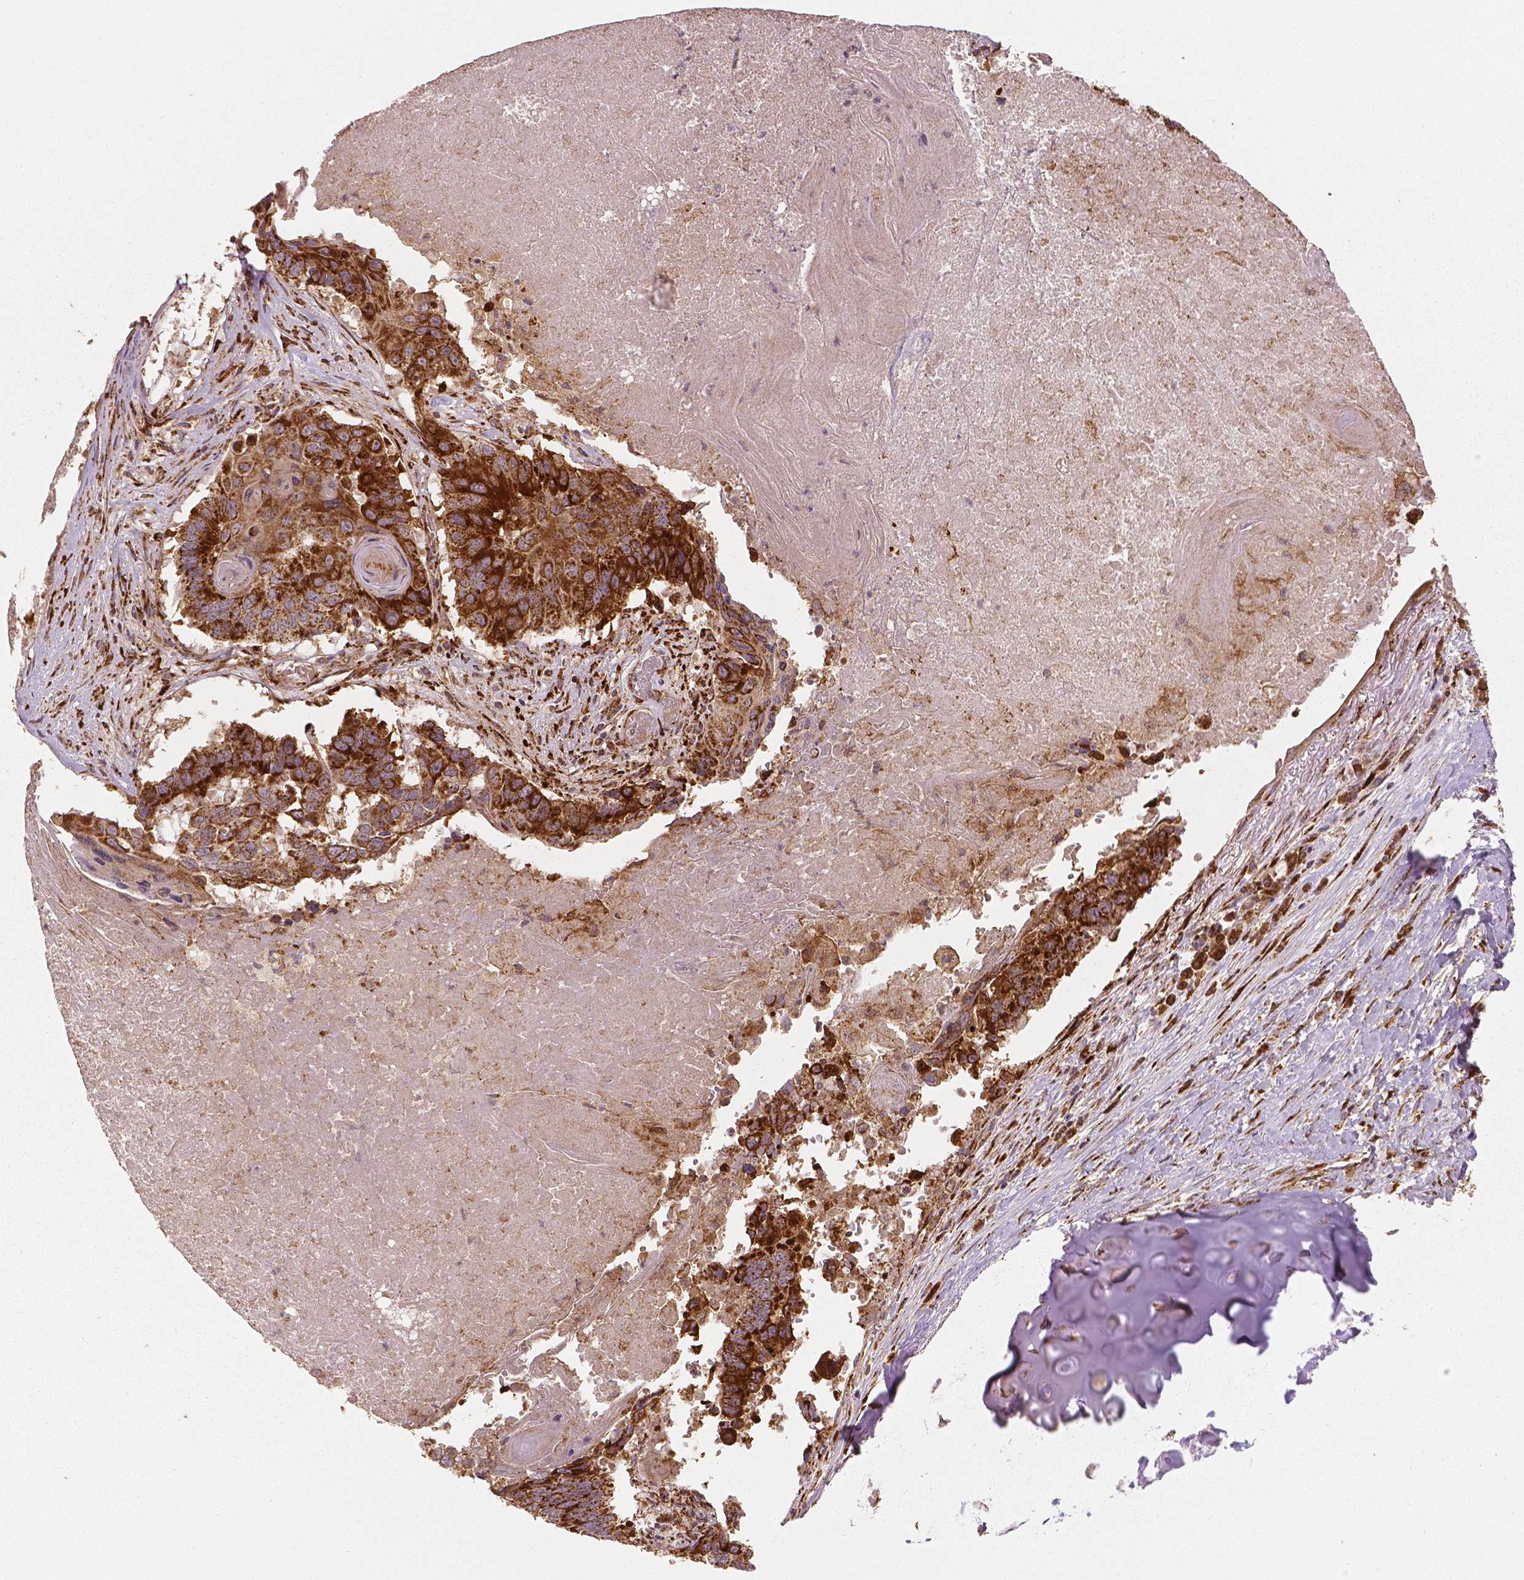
{"staining": {"intensity": "strong", "quantity": ">75%", "location": "cytoplasmic/membranous"}, "tissue": "lung cancer", "cell_type": "Tumor cells", "image_type": "cancer", "snomed": [{"axis": "morphology", "description": "Squamous cell carcinoma, NOS"}, {"axis": "topography", "description": "Lung"}], "caption": "Immunohistochemical staining of lung cancer displays high levels of strong cytoplasmic/membranous protein staining in approximately >75% of tumor cells.", "gene": "PGAM5", "patient": {"sex": "male", "age": 73}}